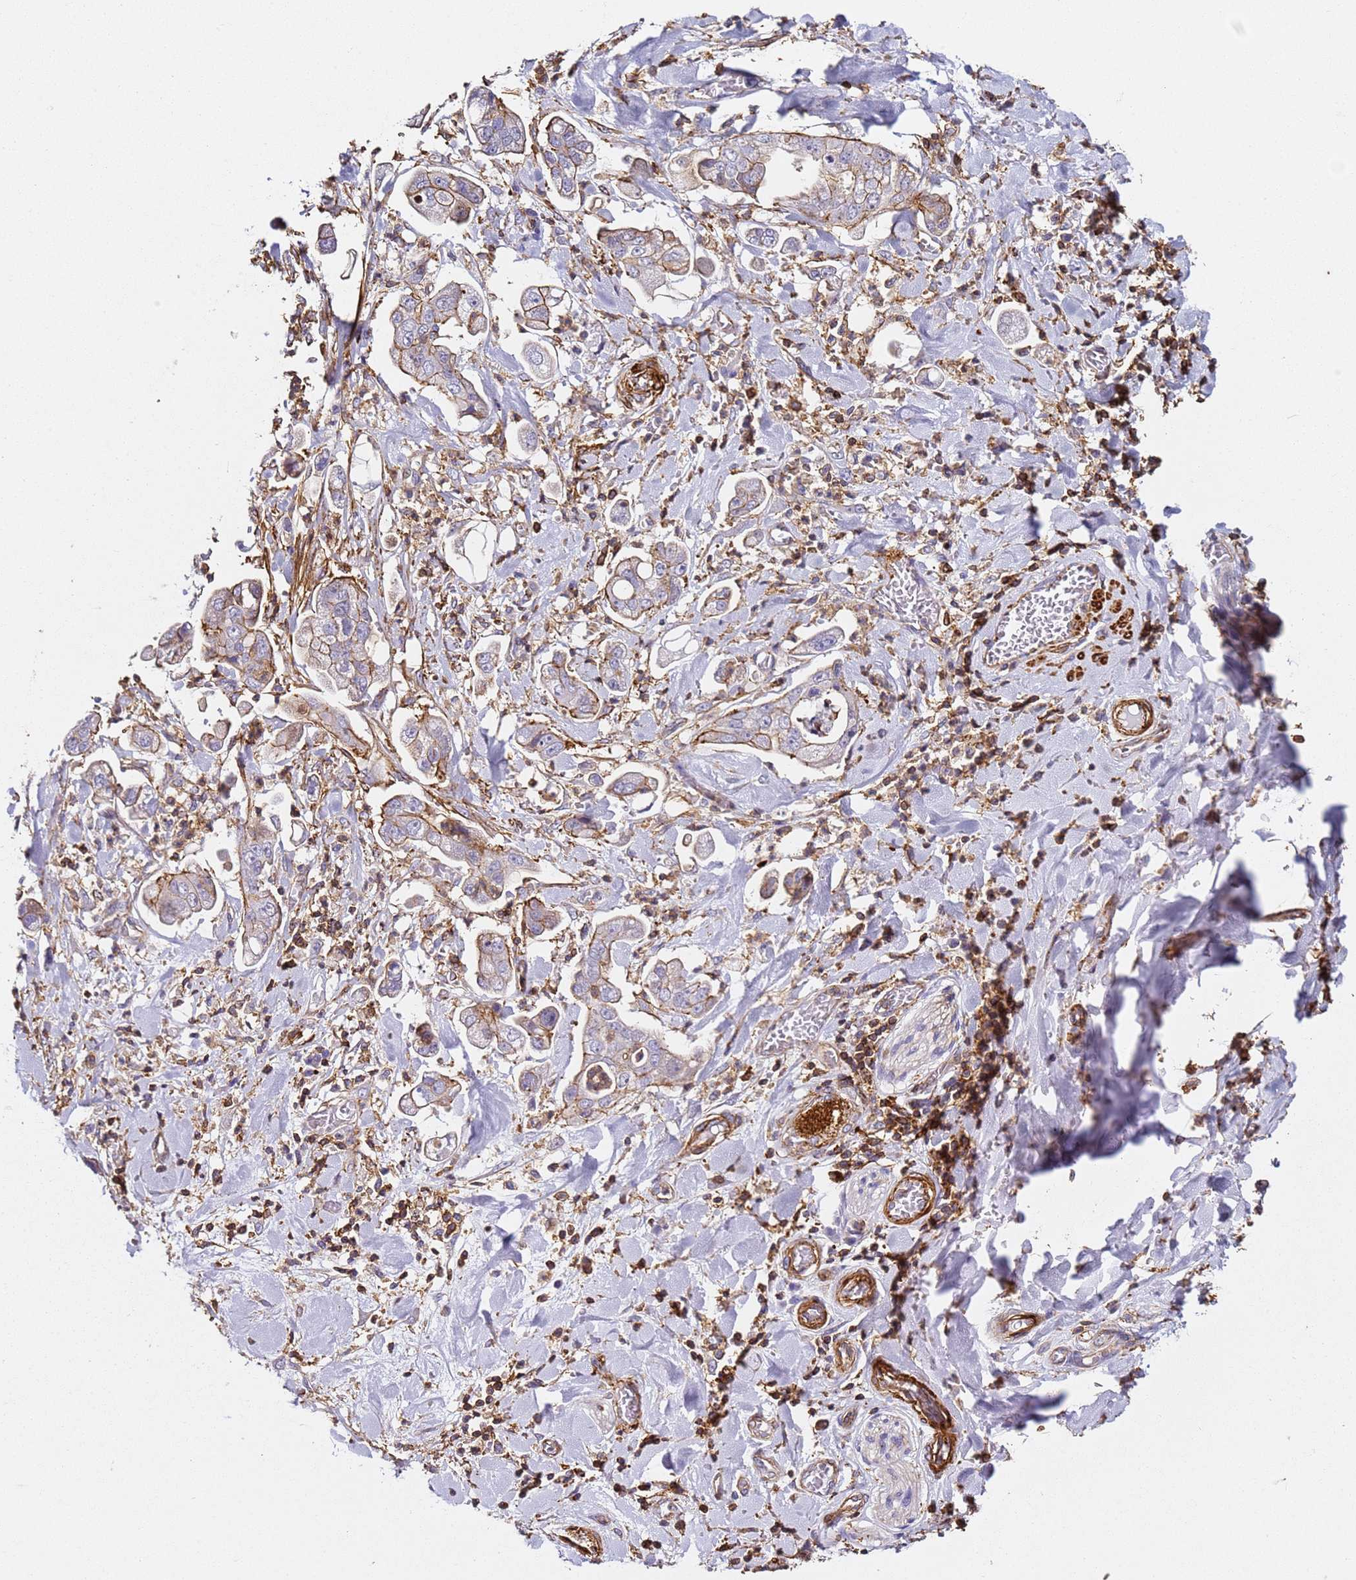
{"staining": {"intensity": "moderate", "quantity": "25%-75%", "location": "cytoplasmic/membranous"}, "tissue": "stomach cancer", "cell_type": "Tumor cells", "image_type": "cancer", "snomed": [{"axis": "morphology", "description": "Adenocarcinoma, NOS"}, {"axis": "topography", "description": "Stomach"}], "caption": "Immunohistochemical staining of stomach adenocarcinoma displays moderate cytoplasmic/membranous protein expression in approximately 25%-75% of tumor cells.", "gene": "ZNF671", "patient": {"sex": "male", "age": 62}}